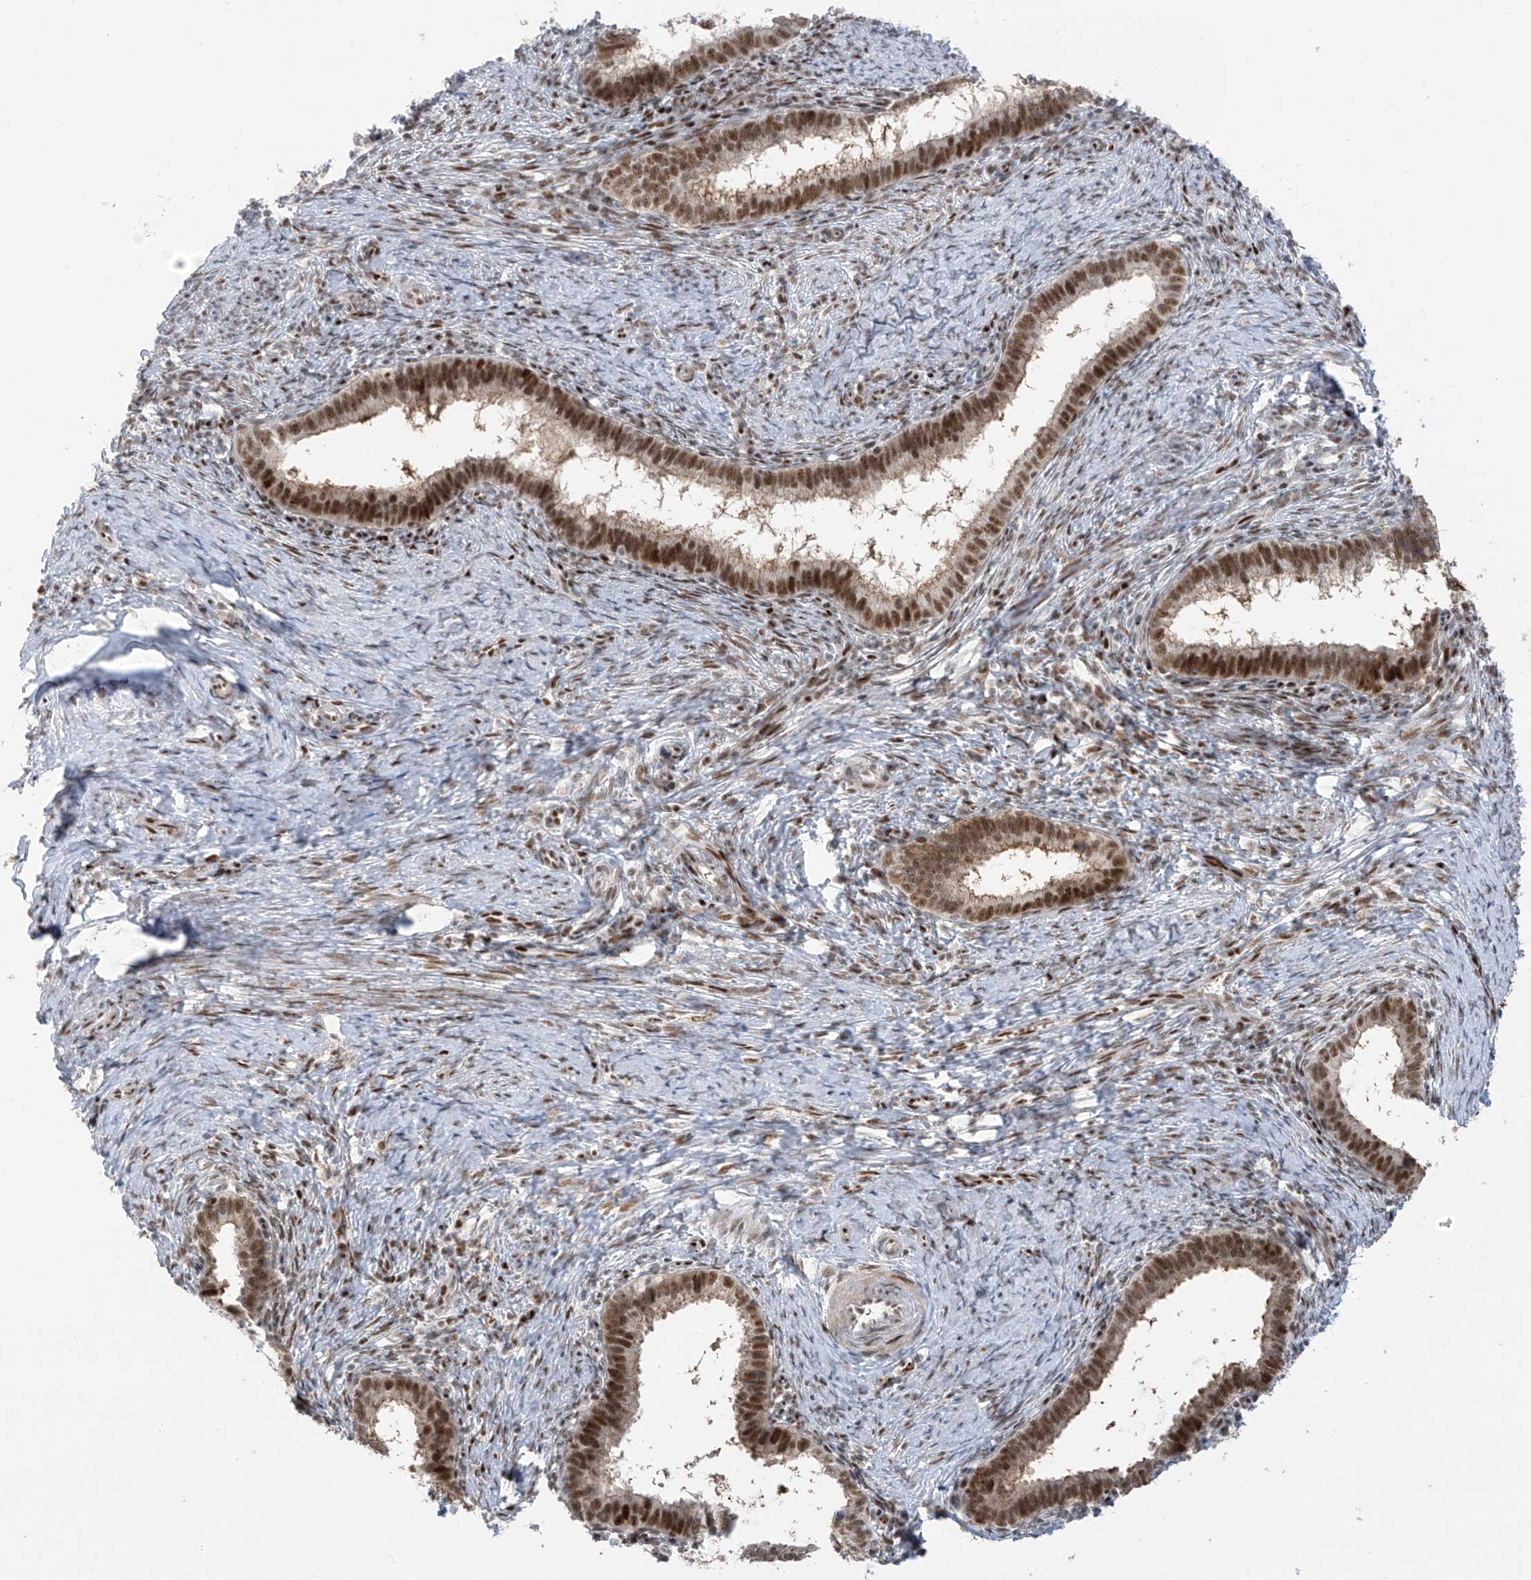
{"staining": {"intensity": "moderate", "quantity": ">75%", "location": "cytoplasmic/membranous,nuclear"}, "tissue": "cervical cancer", "cell_type": "Tumor cells", "image_type": "cancer", "snomed": [{"axis": "morphology", "description": "Adenocarcinoma, NOS"}, {"axis": "topography", "description": "Cervix"}], "caption": "Brown immunohistochemical staining in adenocarcinoma (cervical) shows moderate cytoplasmic/membranous and nuclear staining in approximately >75% of tumor cells. The staining is performed using DAB brown chromogen to label protein expression. The nuclei are counter-stained blue using hematoxylin.", "gene": "ZCWPW2", "patient": {"sex": "female", "age": 36}}